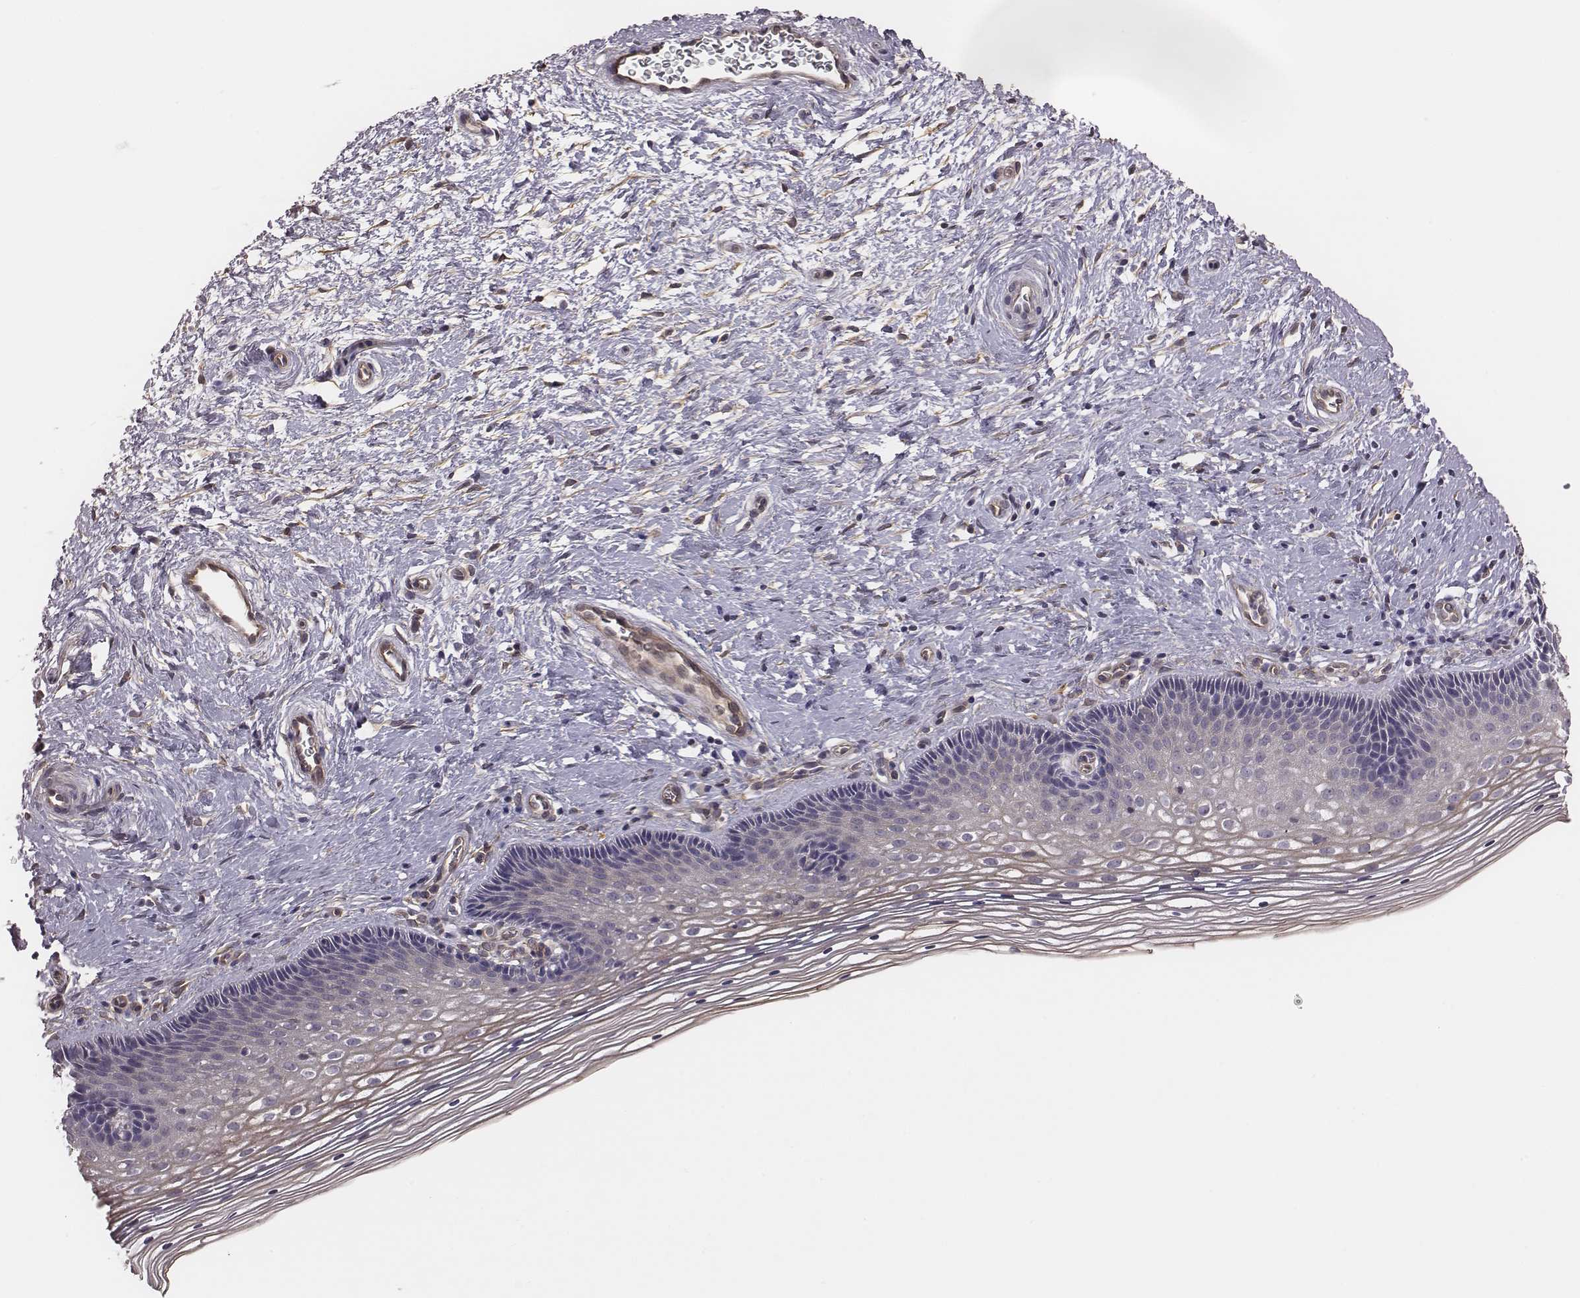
{"staining": {"intensity": "negative", "quantity": "none", "location": "none"}, "tissue": "cervix", "cell_type": "Squamous epithelial cells", "image_type": "normal", "snomed": [{"axis": "morphology", "description": "Normal tissue, NOS"}, {"axis": "topography", "description": "Cervix"}], "caption": "Squamous epithelial cells show no significant protein staining in normal cervix. The staining is performed using DAB brown chromogen with nuclei counter-stained in using hematoxylin.", "gene": "SCARF1", "patient": {"sex": "female", "age": 34}}